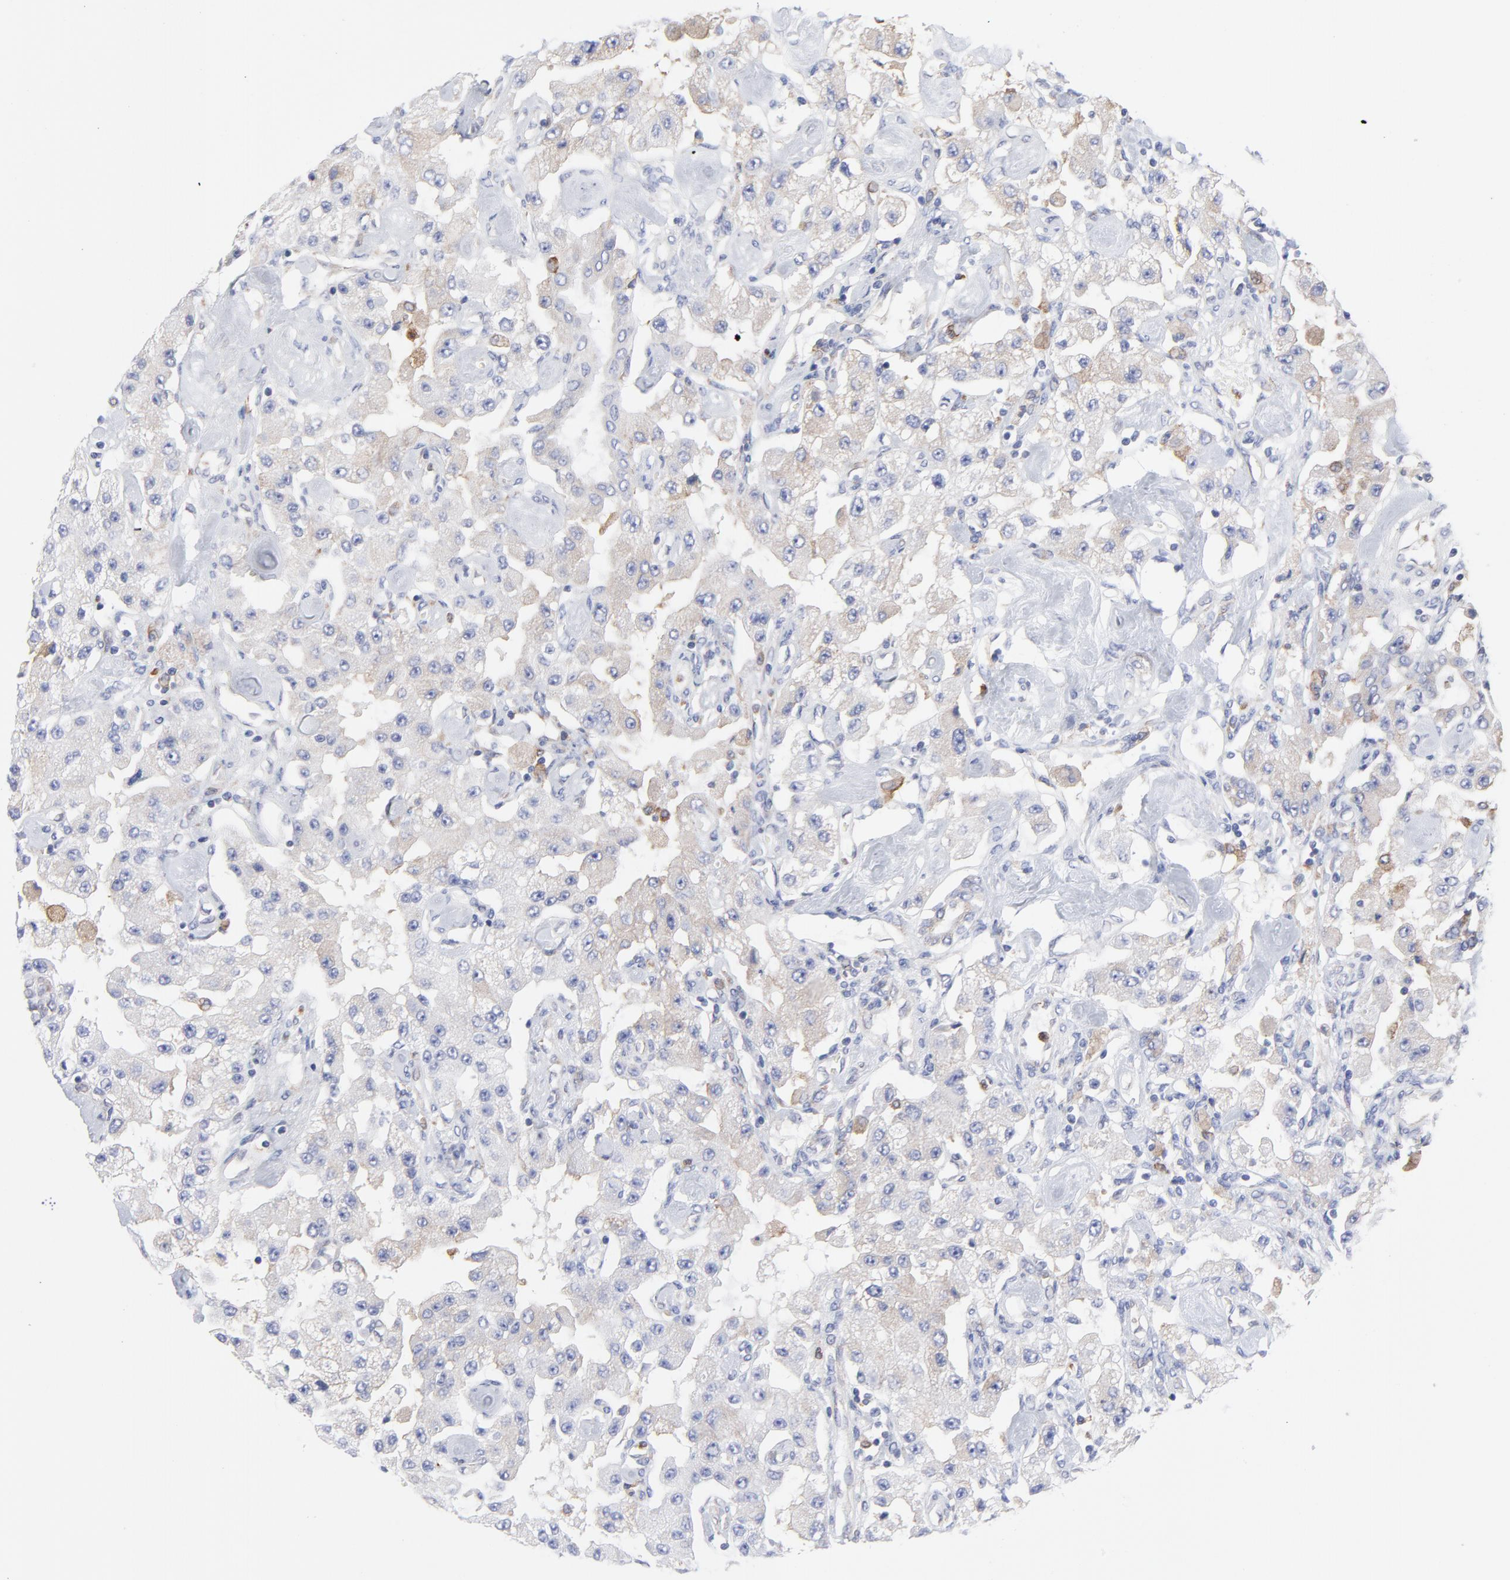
{"staining": {"intensity": "weak", "quantity": "<25%", "location": "cytoplasmic/membranous"}, "tissue": "carcinoid", "cell_type": "Tumor cells", "image_type": "cancer", "snomed": [{"axis": "morphology", "description": "Carcinoid, malignant, NOS"}, {"axis": "topography", "description": "Pancreas"}], "caption": "This is an immunohistochemistry (IHC) histopathology image of human carcinoid (malignant). There is no expression in tumor cells.", "gene": "MOSPD2", "patient": {"sex": "male", "age": 41}}